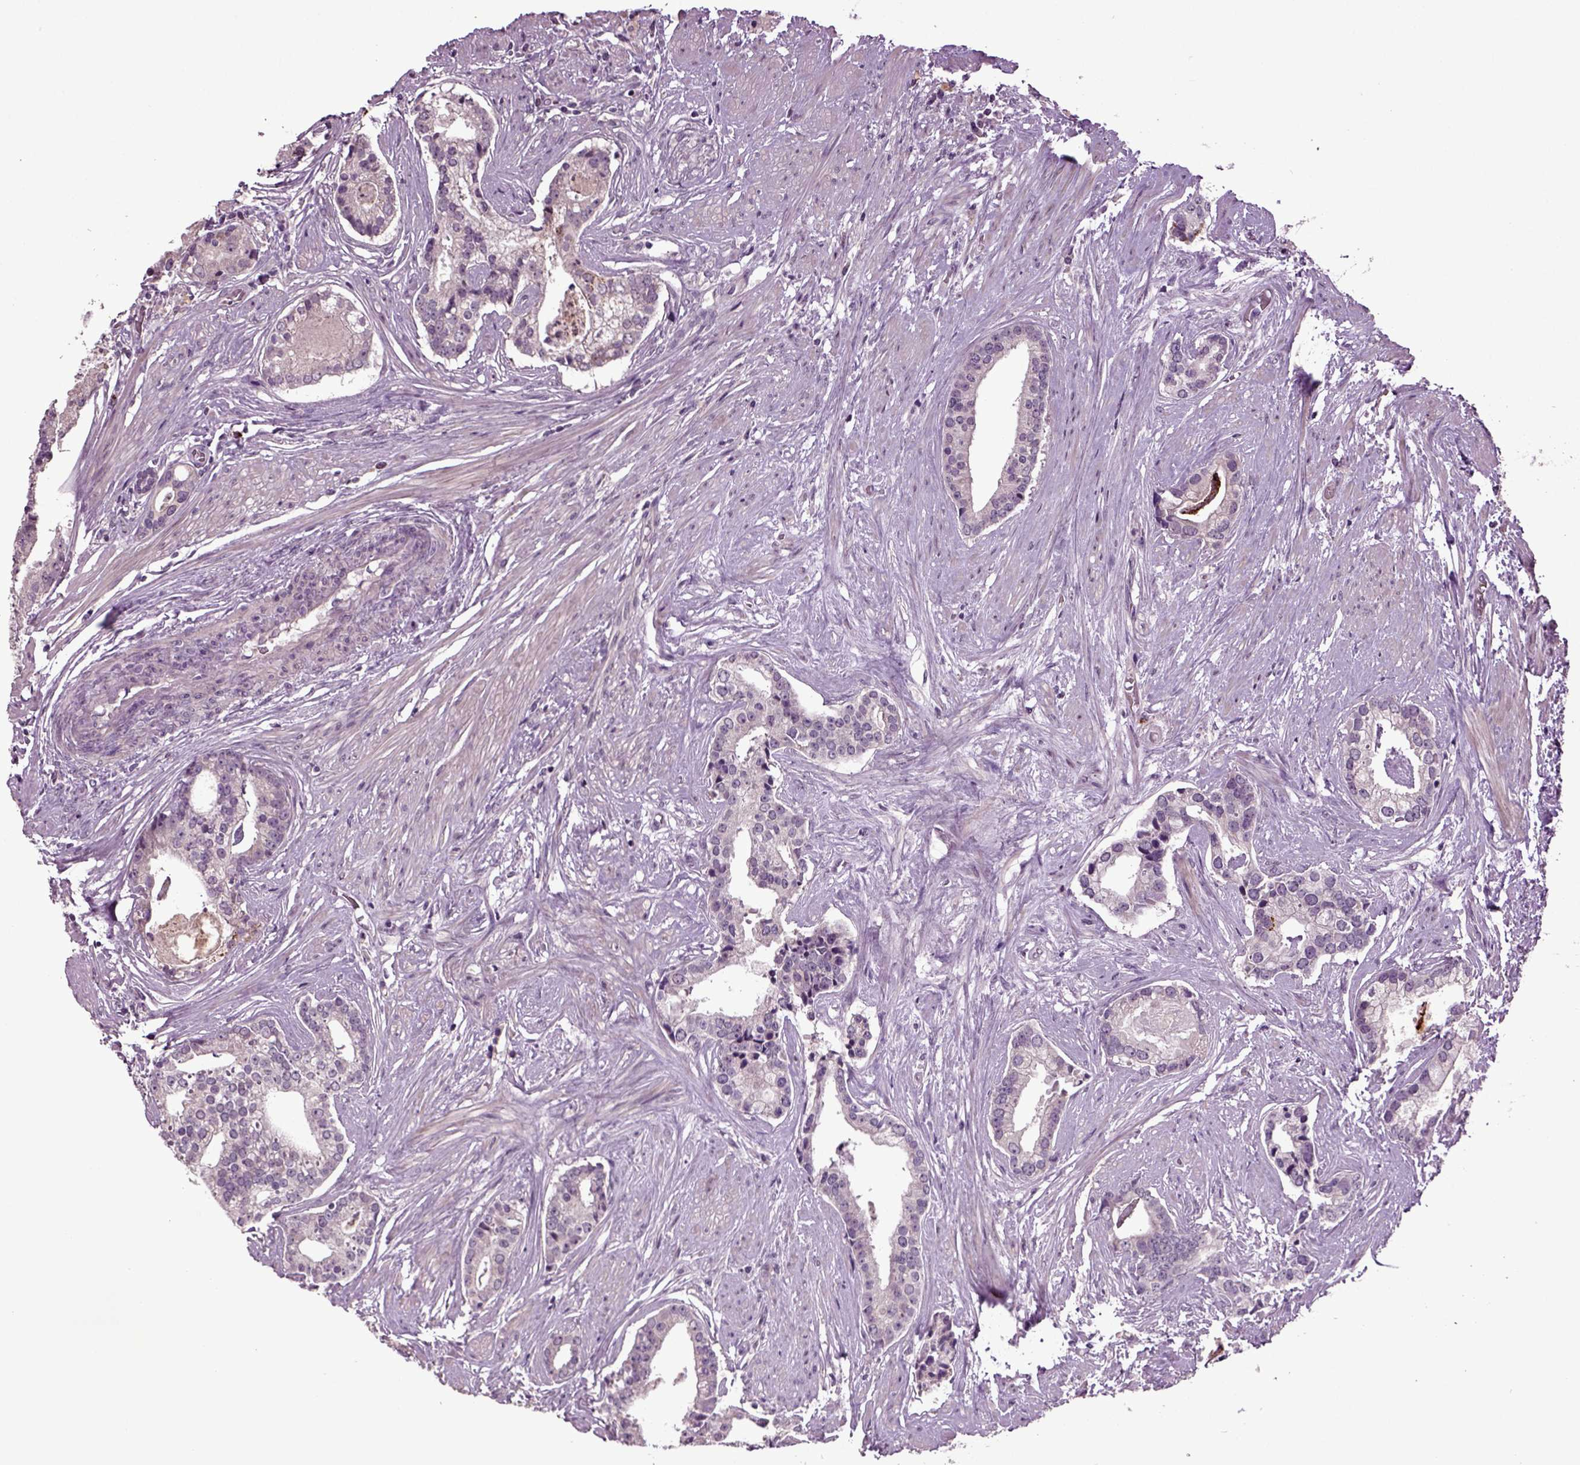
{"staining": {"intensity": "negative", "quantity": "none", "location": "none"}, "tissue": "prostate cancer", "cell_type": "Tumor cells", "image_type": "cancer", "snomed": [{"axis": "morphology", "description": "Adenocarcinoma, NOS"}, {"axis": "topography", "description": "Prostate and seminal vesicle, NOS"}, {"axis": "topography", "description": "Prostate"}], "caption": "This histopathology image is of prostate cancer stained with immunohistochemistry (IHC) to label a protein in brown with the nuclei are counter-stained blue. There is no positivity in tumor cells.", "gene": "SLC17A6", "patient": {"sex": "male", "age": 44}}